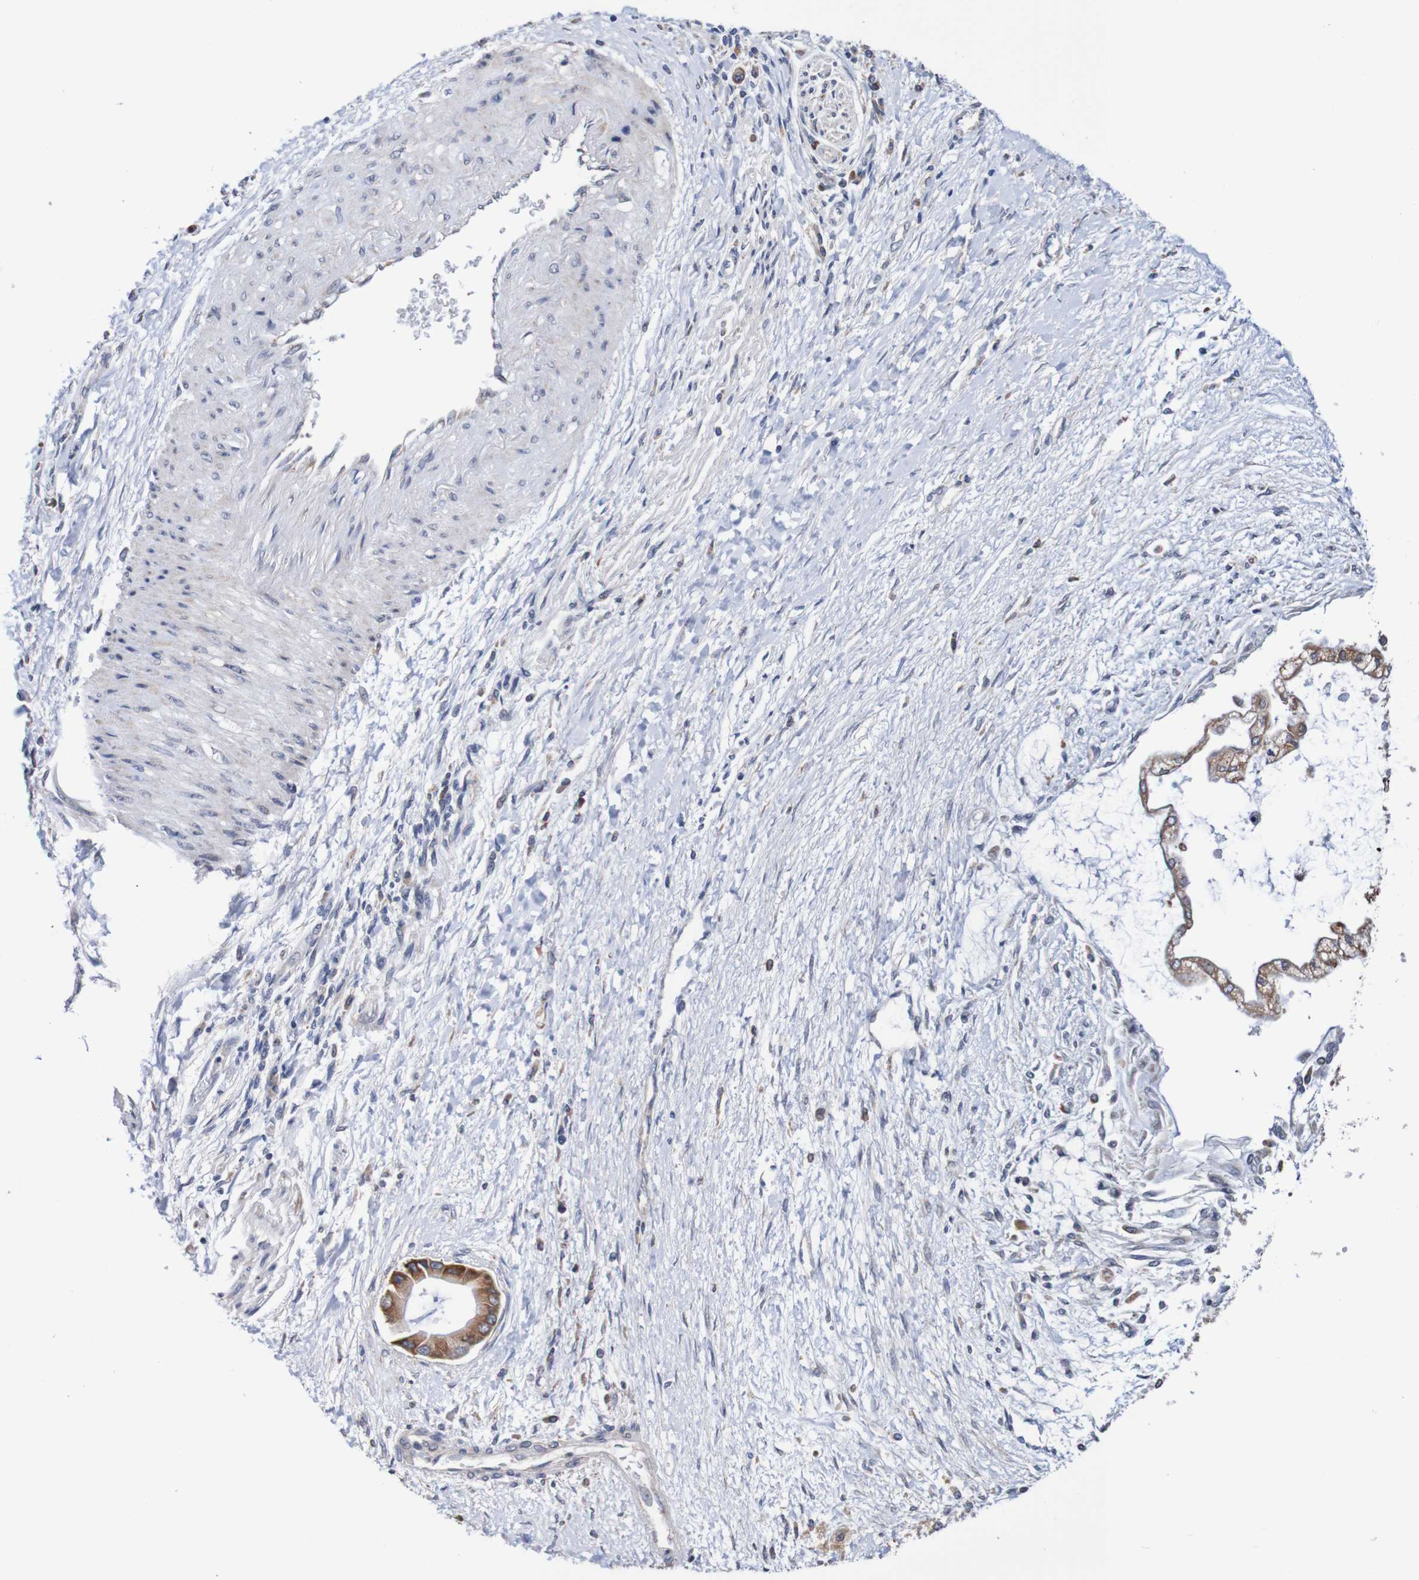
{"staining": {"intensity": "moderate", "quantity": ">75%", "location": "cytoplasmic/membranous"}, "tissue": "liver cancer", "cell_type": "Tumor cells", "image_type": "cancer", "snomed": [{"axis": "morphology", "description": "Cholangiocarcinoma"}, {"axis": "topography", "description": "Liver"}], "caption": "A brown stain labels moderate cytoplasmic/membranous staining of a protein in liver cancer (cholangiocarcinoma) tumor cells.", "gene": "FIBP", "patient": {"sex": "male", "age": 50}}